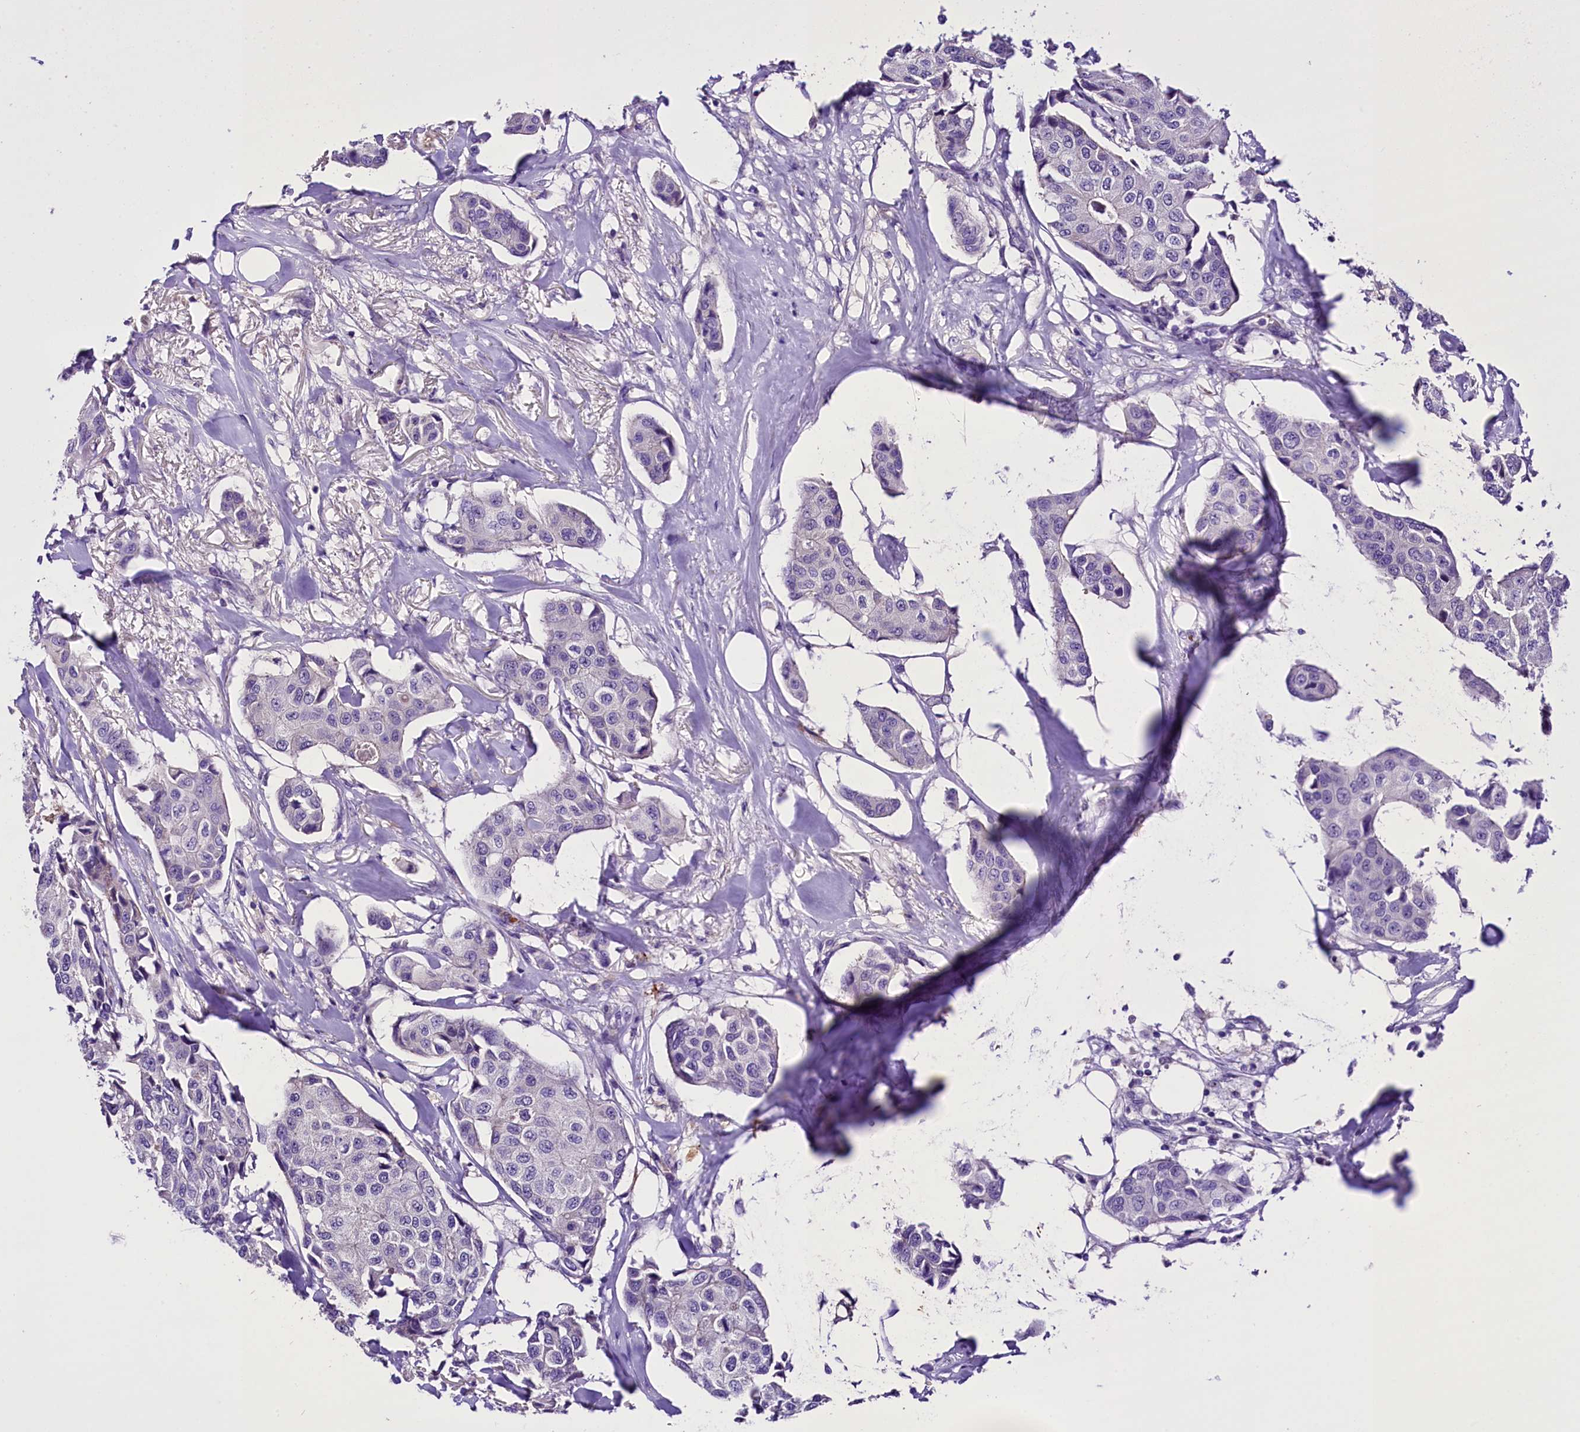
{"staining": {"intensity": "negative", "quantity": "none", "location": "none"}, "tissue": "breast cancer", "cell_type": "Tumor cells", "image_type": "cancer", "snomed": [{"axis": "morphology", "description": "Duct carcinoma"}, {"axis": "topography", "description": "Breast"}], "caption": "Immunohistochemistry histopathology image of neoplastic tissue: human breast cancer stained with DAB (3,3'-diaminobenzidine) displays no significant protein positivity in tumor cells. The staining is performed using DAB (3,3'-diaminobenzidine) brown chromogen with nuclei counter-stained in using hematoxylin.", "gene": "MEX3B", "patient": {"sex": "female", "age": 80}}